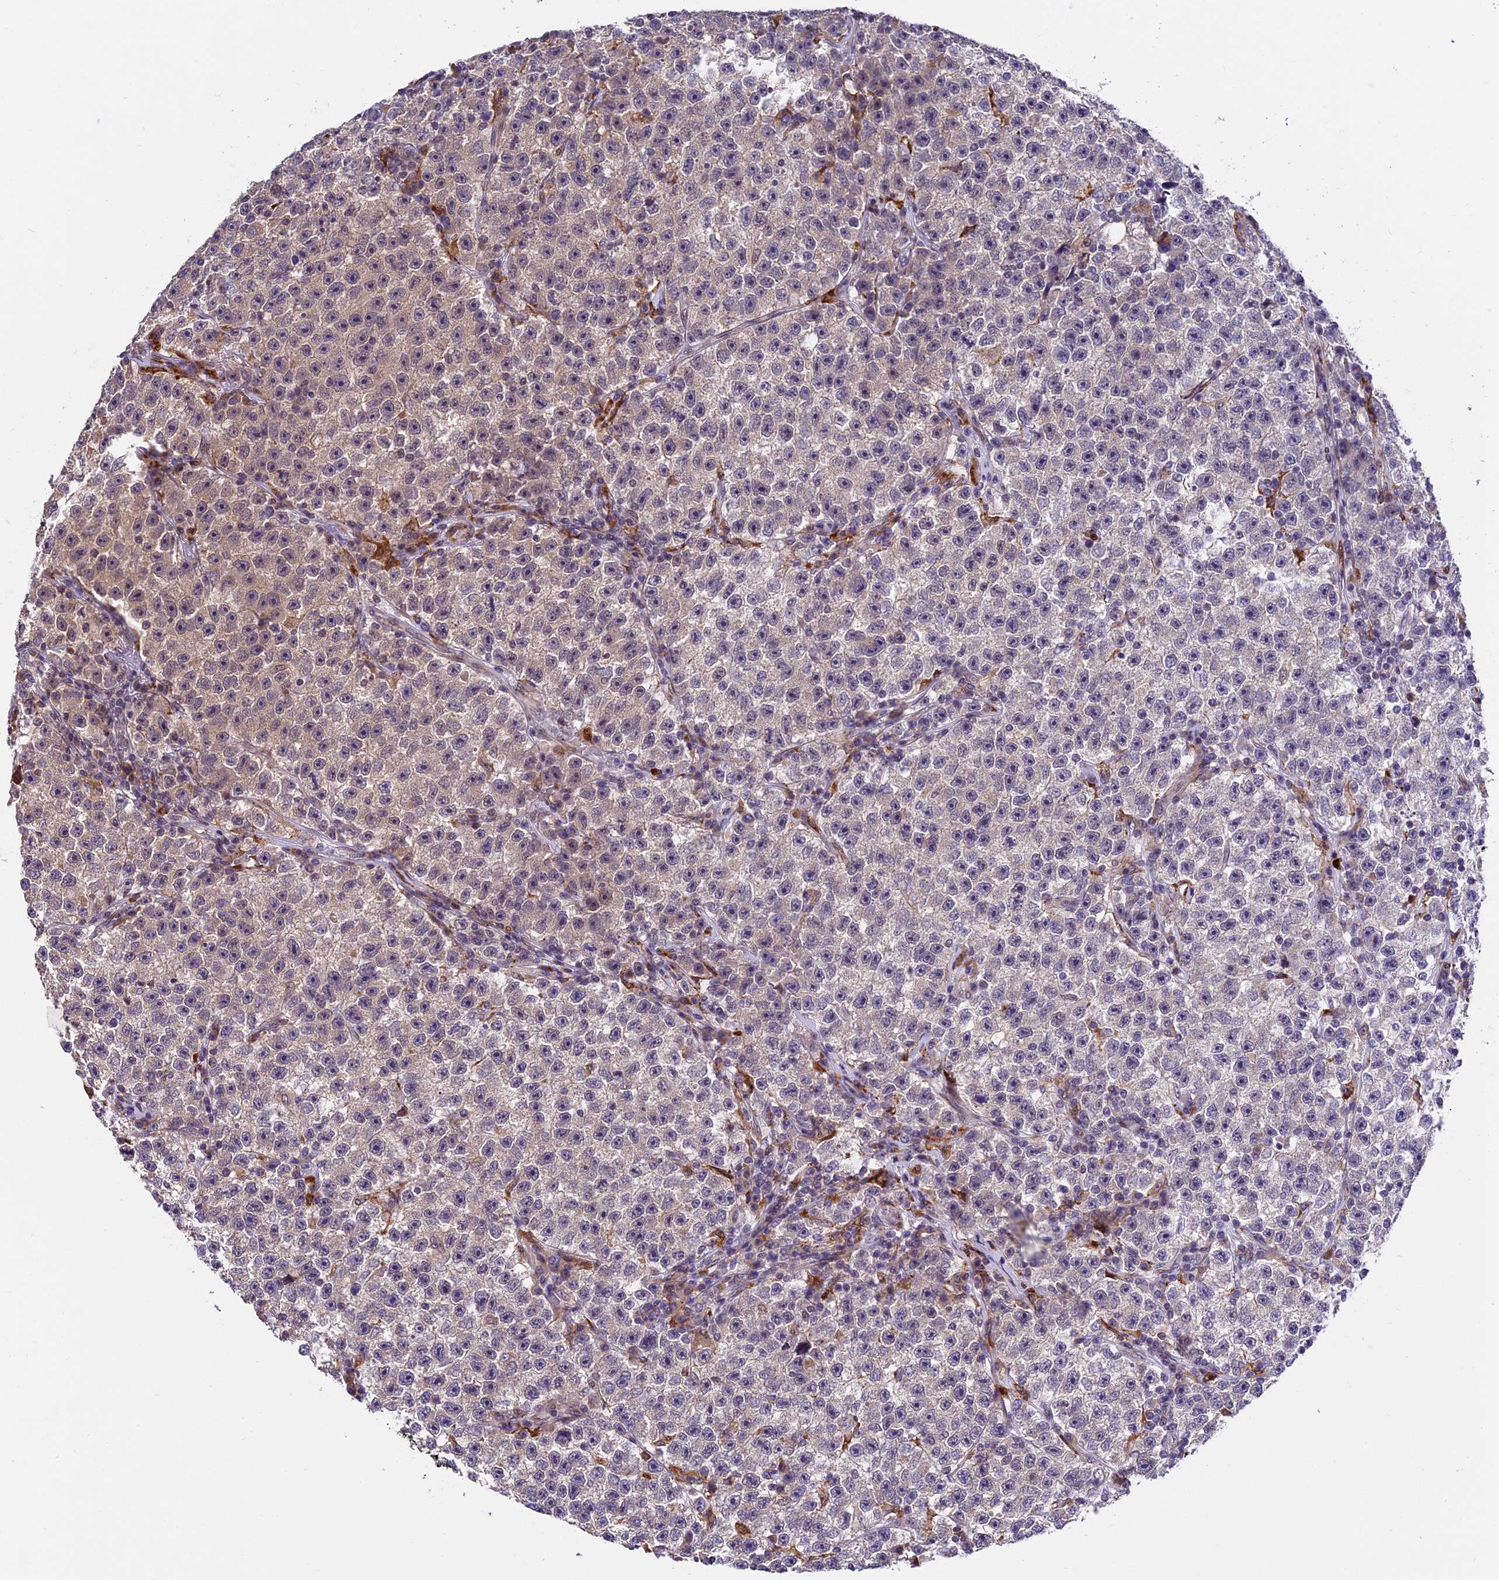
{"staining": {"intensity": "negative", "quantity": "none", "location": "none"}, "tissue": "testis cancer", "cell_type": "Tumor cells", "image_type": "cancer", "snomed": [{"axis": "morphology", "description": "Seminoma, NOS"}, {"axis": "topography", "description": "Testis"}], "caption": "Immunohistochemistry (IHC) of human testis cancer shows no expression in tumor cells.", "gene": "FBXO45", "patient": {"sex": "male", "age": 22}}